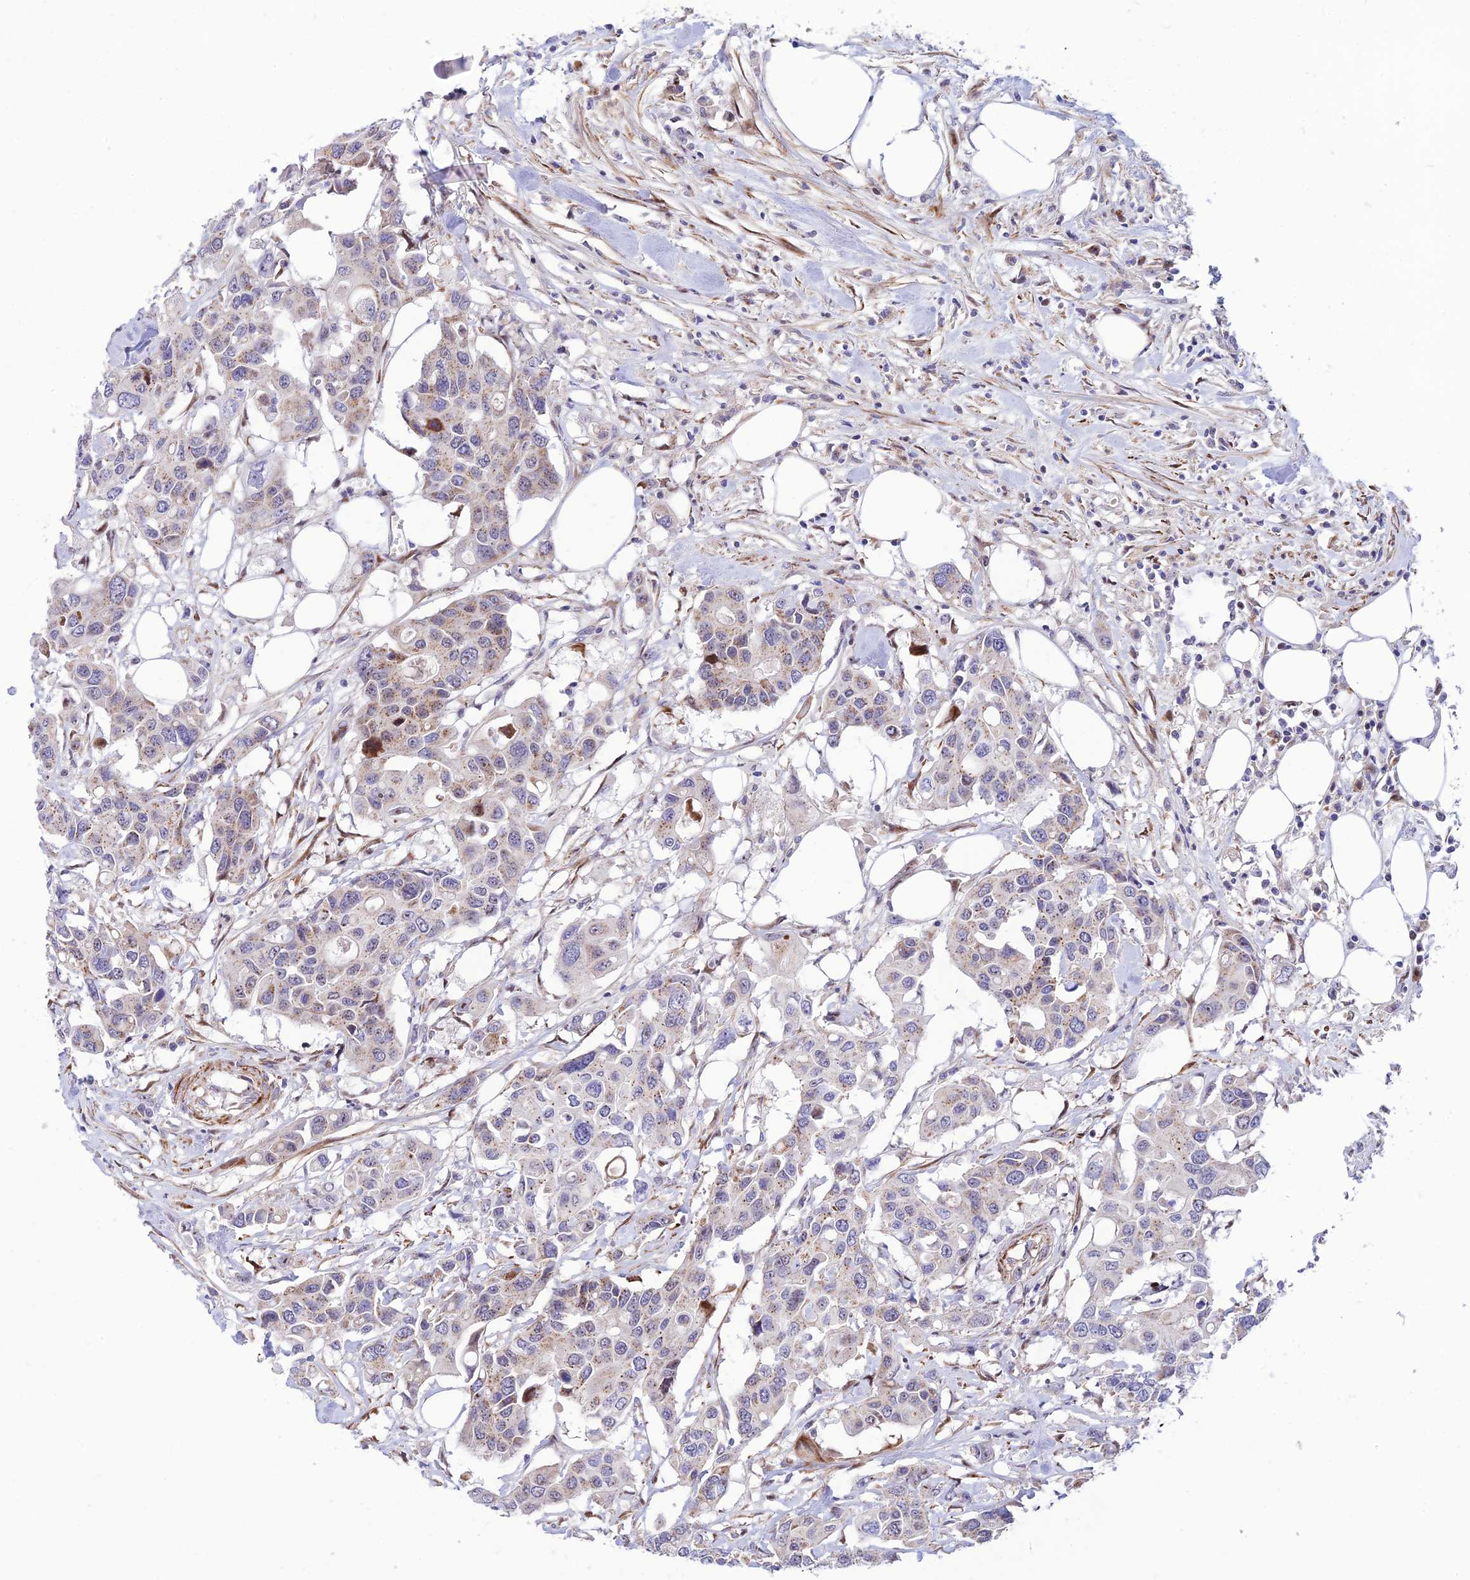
{"staining": {"intensity": "weak", "quantity": "<25%", "location": "cytoplasmic/membranous"}, "tissue": "colorectal cancer", "cell_type": "Tumor cells", "image_type": "cancer", "snomed": [{"axis": "morphology", "description": "Adenocarcinoma, NOS"}, {"axis": "topography", "description": "Colon"}], "caption": "Human colorectal adenocarcinoma stained for a protein using immunohistochemistry (IHC) demonstrates no expression in tumor cells.", "gene": "KBTBD7", "patient": {"sex": "male", "age": 77}}